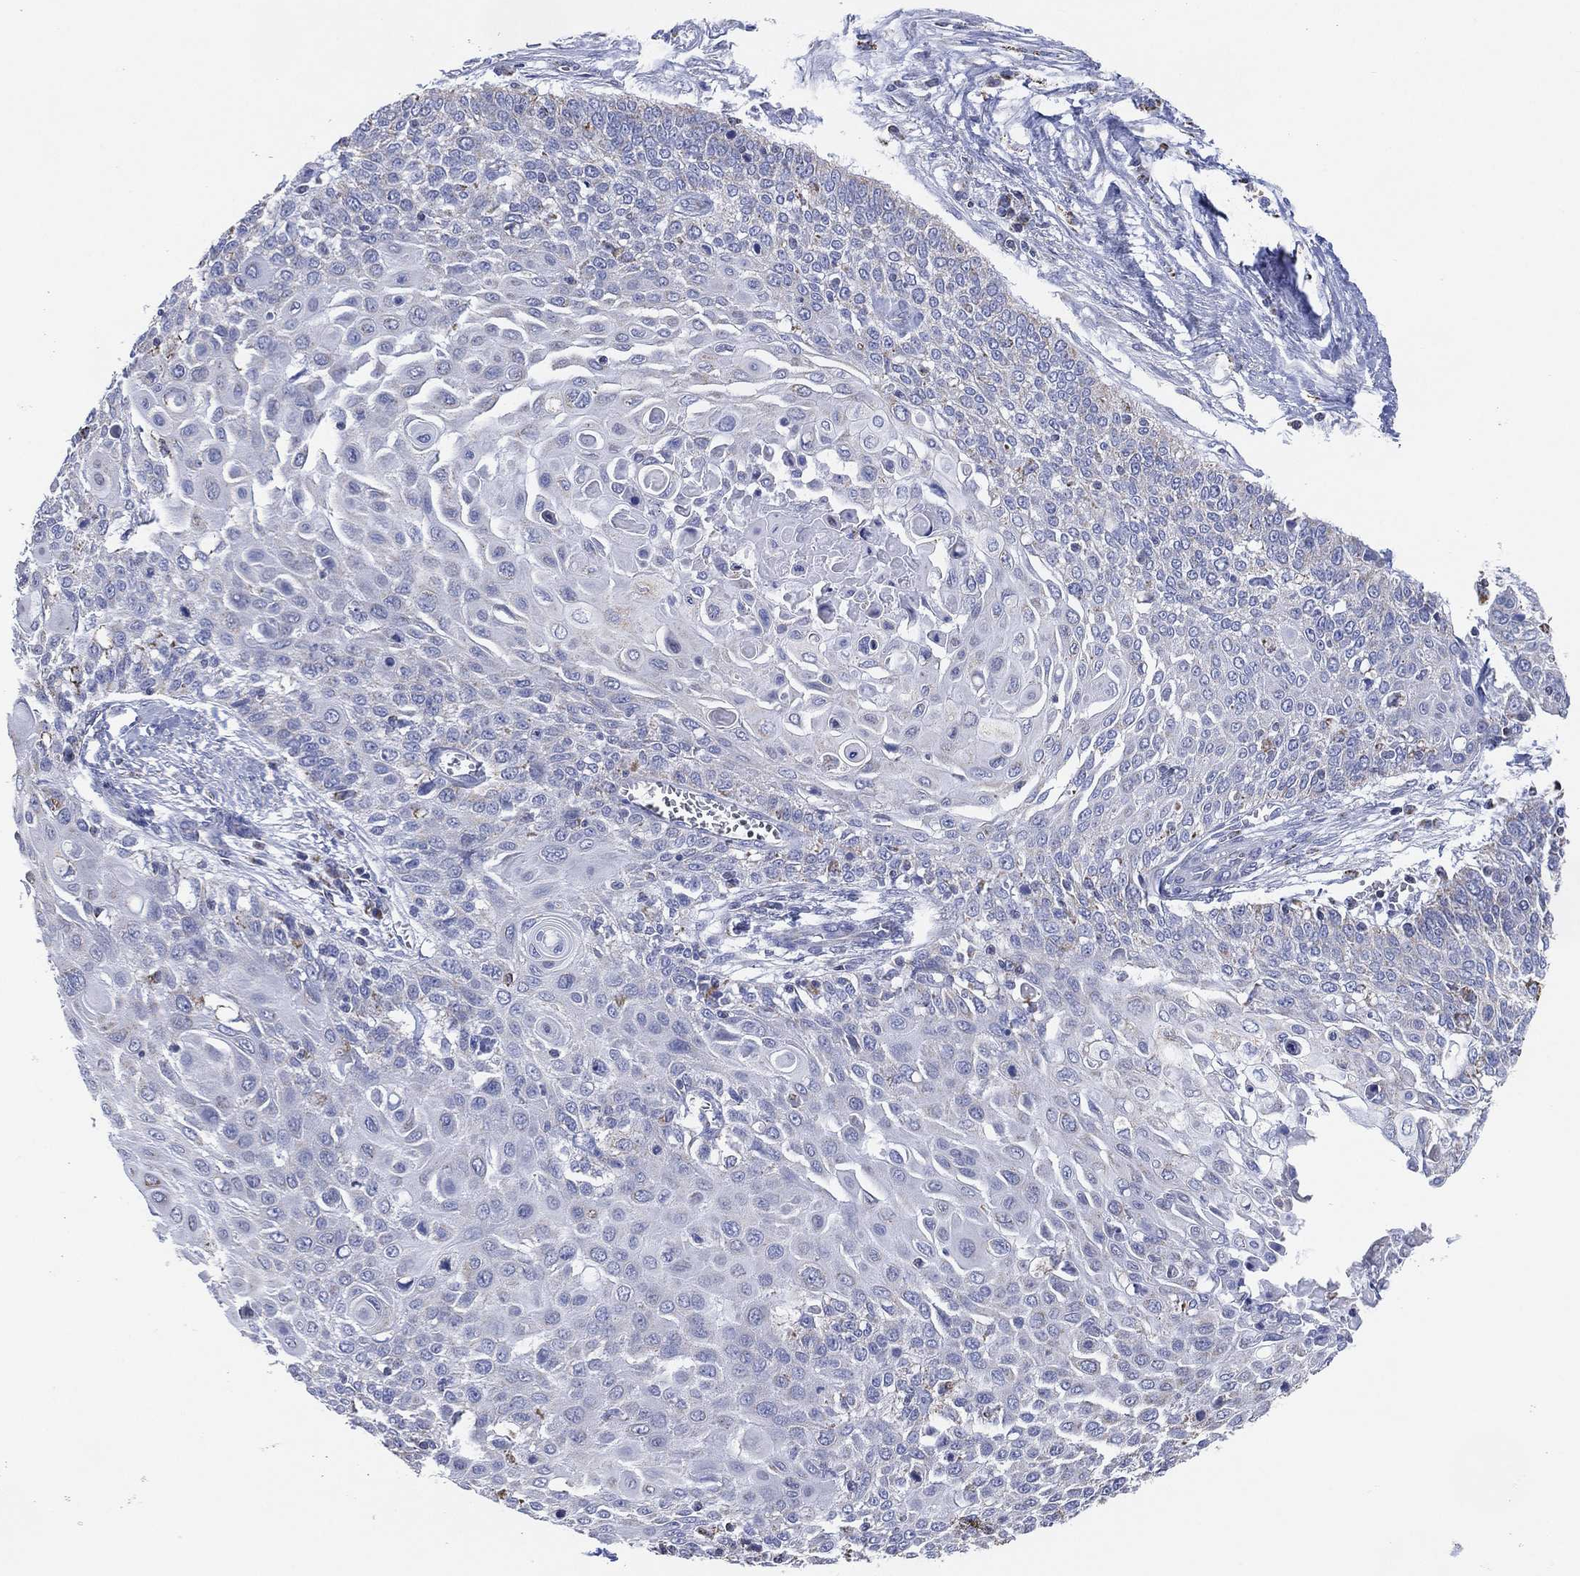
{"staining": {"intensity": "negative", "quantity": "none", "location": "none"}, "tissue": "cervical cancer", "cell_type": "Tumor cells", "image_type": "cancer", "snomed": [{"axis": "morphology", "description": "Squamous cell carcinoma, NOS"}, {"axis": "topography", "description": "Cervix"}], "caption": "Protein analysis of cervical cancer (squamous cell carcinoma) demonstrates no significant expression in tumor cells. (DAB (3,3'-diaminobenzidine) immunohistochemistry (IHC), high magnification).", "gene": "CFTR", "patient": {"sex": "female", "age": 39}}